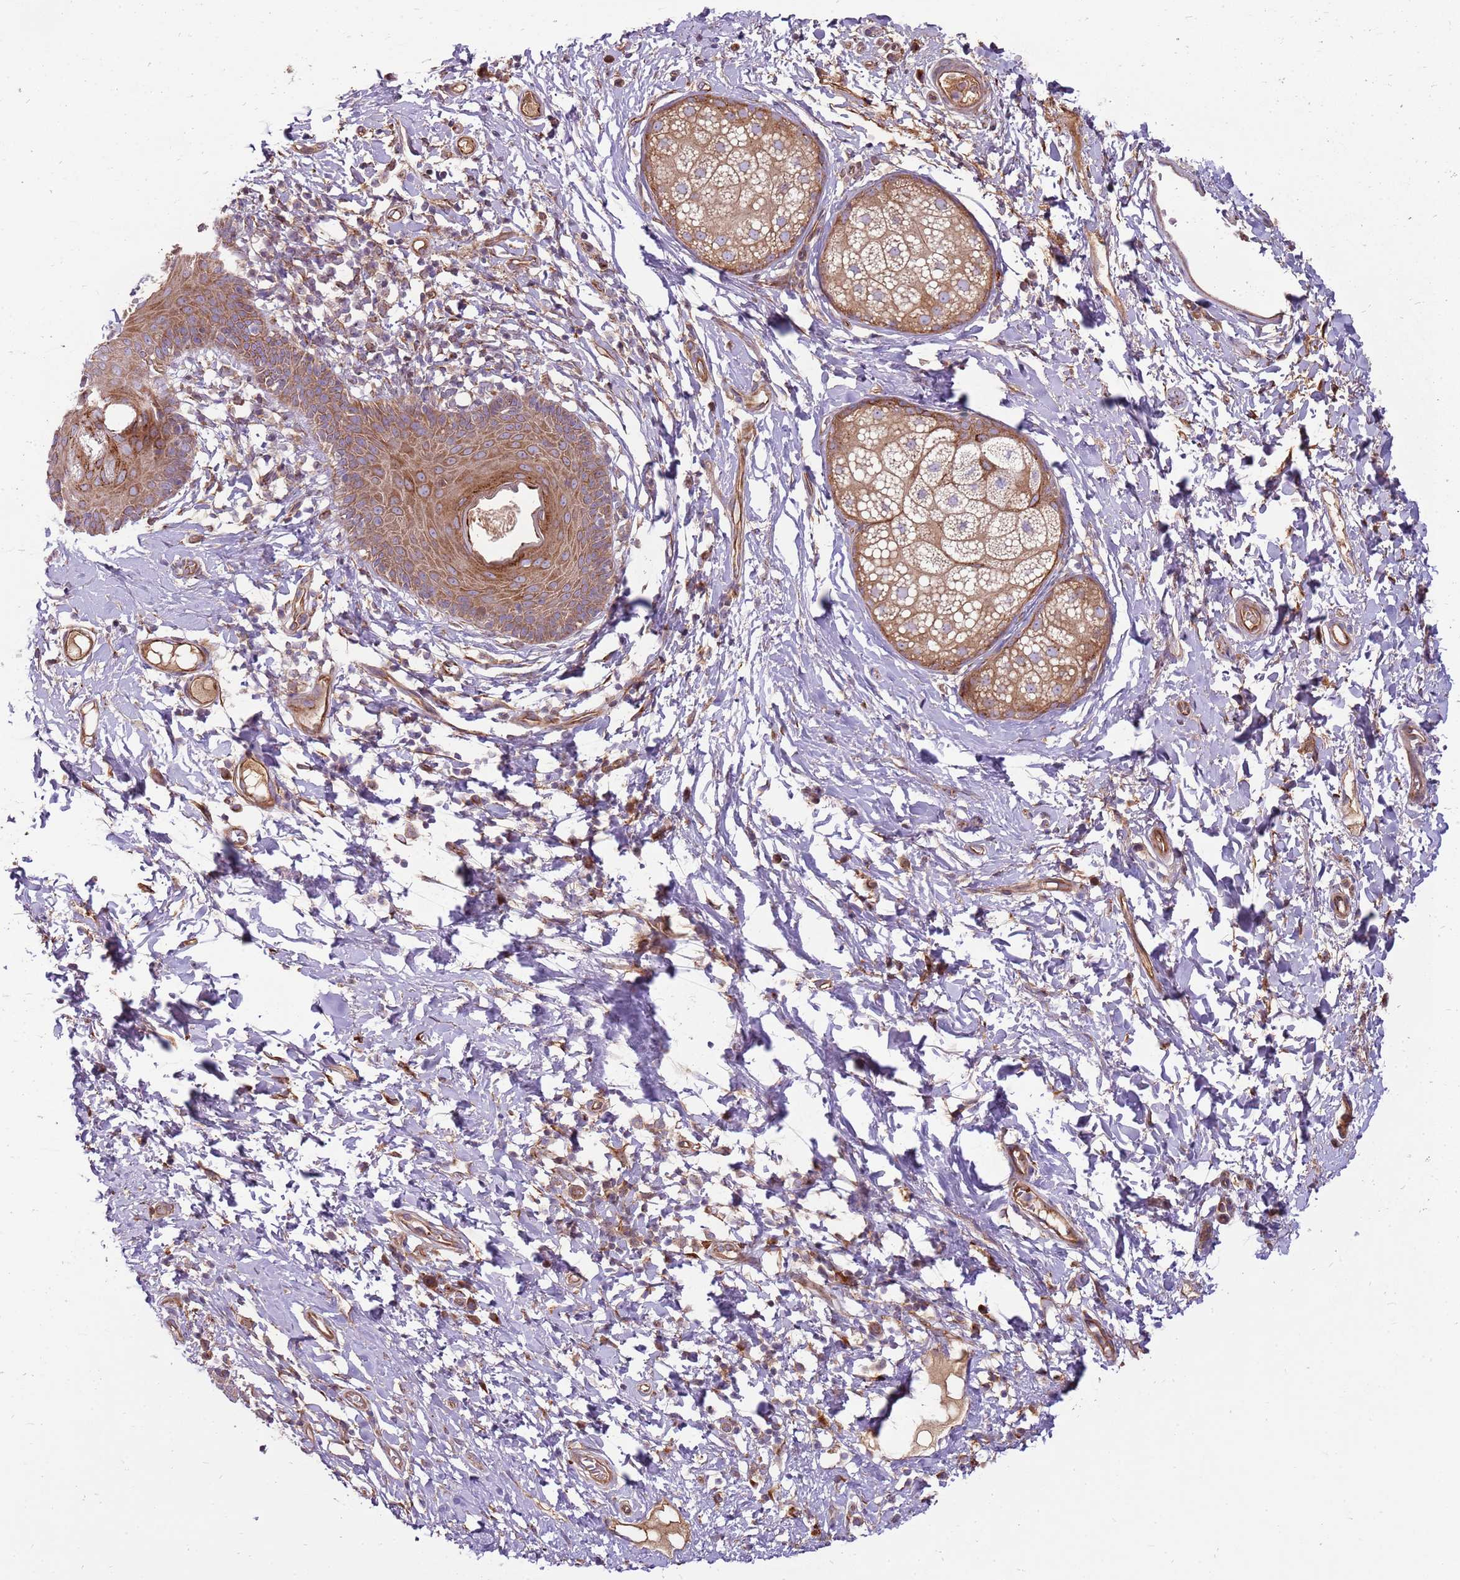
{"staining": {"intensity": "moderate", "quantity": ">75%", "location": "cytoplasmic/membranous"}, "tissue": "skin", "cell_type": "Epidermal cells", "image_type": "normal", "snomed": [{"axis": "morphology", "description": "Normal tissue, NOS"}, {"axis": "topography", "description": "Vulva"}], "caption": "IHC image of normal skin: skin stained using immunohistochemistry reveals medium levels of moderate protein expression localized specifically in the cytoplasmic/membranous of epidermal cells, appearing as a cytoplasmic/membranous brown color.", "gene": "EMC1", "patient": {"sex": "female", "age": 66}}